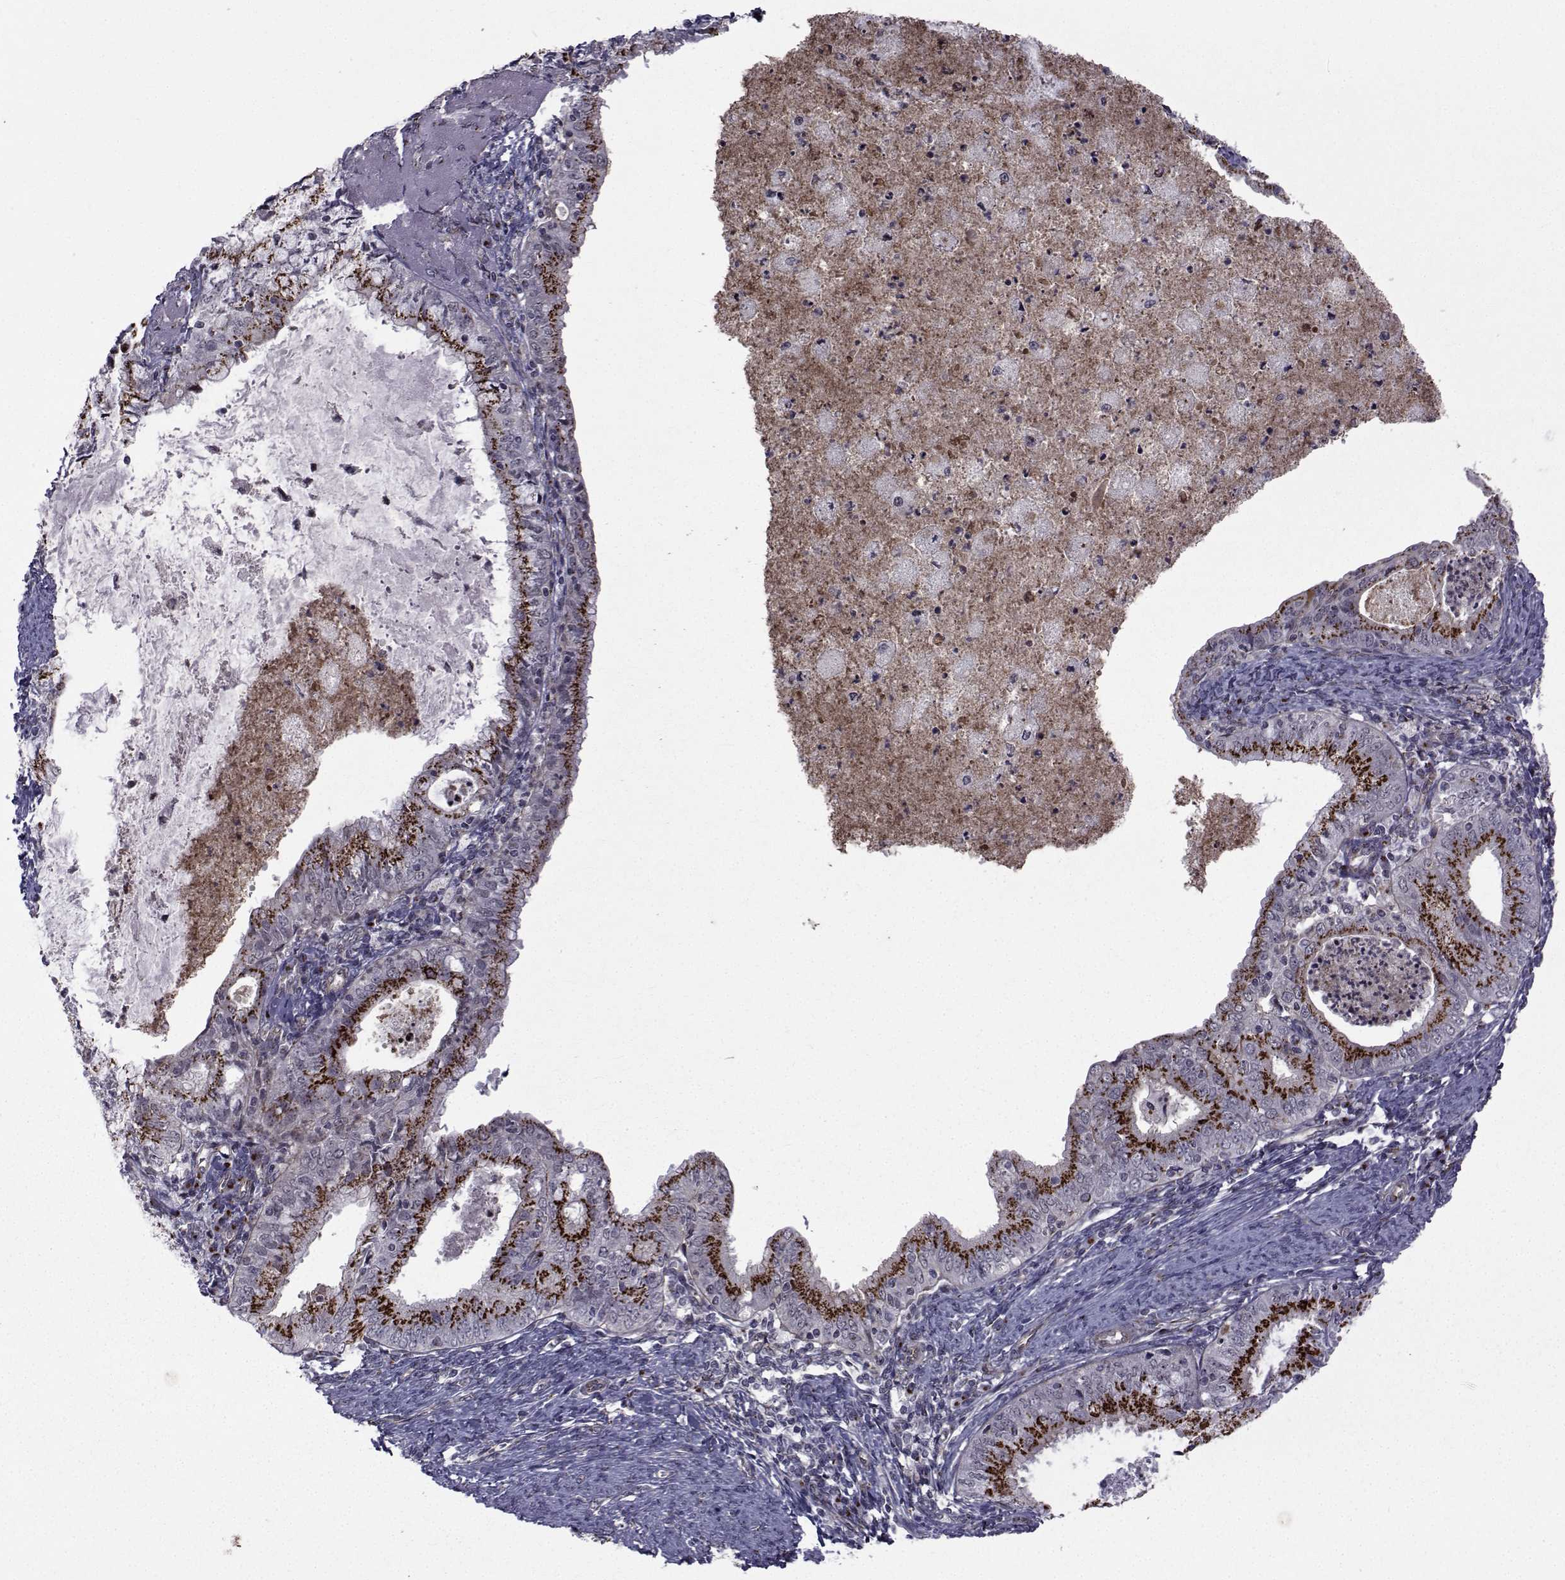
{"staining": {"intensity": "strong", "quantity": "25%-75%", "location": "cytoplasmic/membranous"}, "tissue": "endometrial cancer", "cell_type": "Tumor cells", "image_type": "cancer", "snomed": [{"axis": "morphology", "description": "Adenocarcinoma, NOS"}, {"axis": "topography", "description": "Endometrium"}], "caption": "Tumor cells demonstrate high levels of strong cytoplasmic/membranous expression in about 25%-75% of cells in human endometrial cancer (adenocarcinoma).", "gene": "ATP6V1C2", "patient": {"sex": "female", "age": 57}}